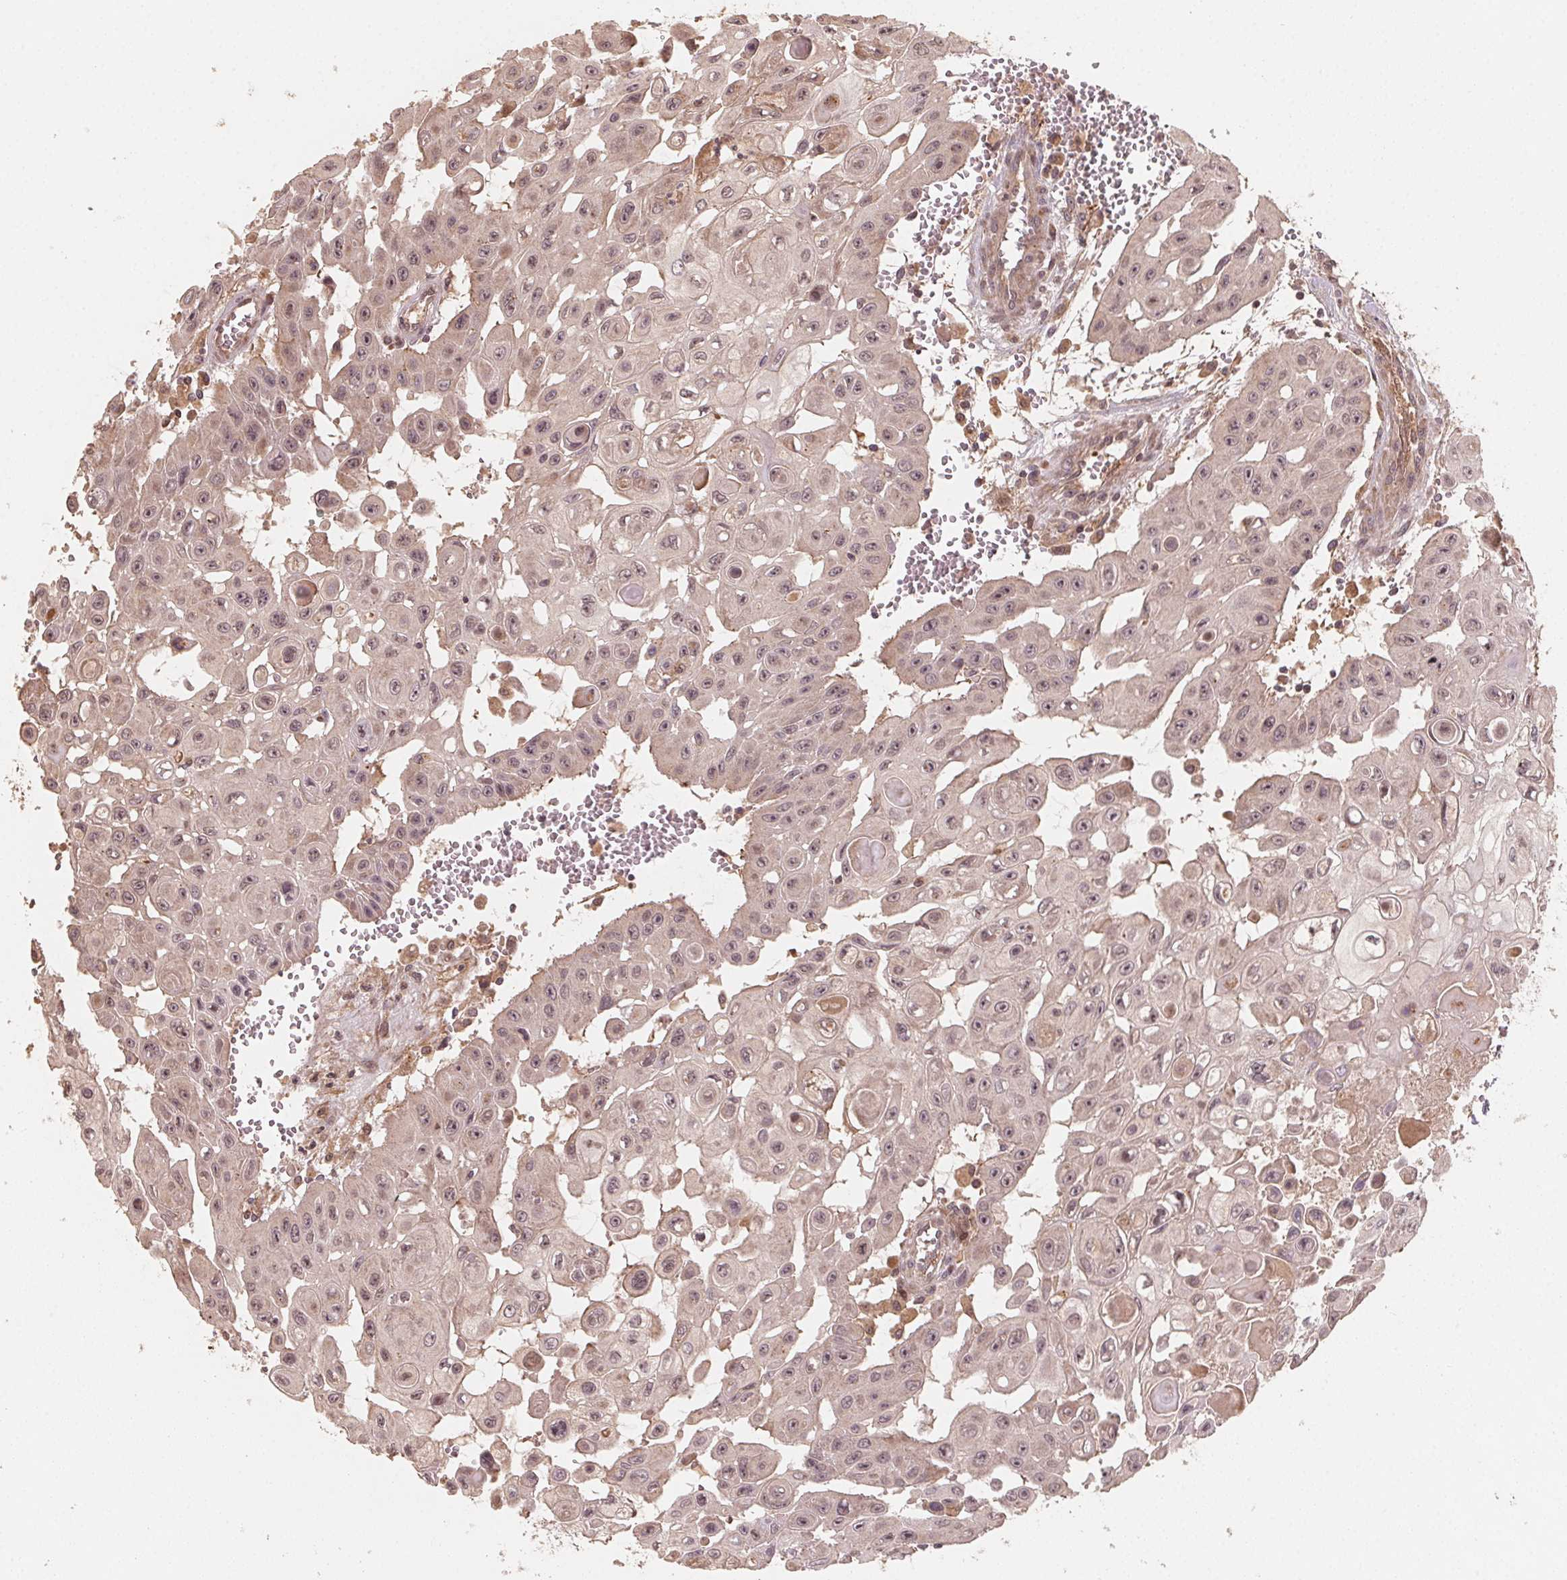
{"staining": {"intensity": "weak", "quantity": "25%-75%", "location": "cytoplasmic/membranous"}, "tissue": "head and neck cancer", "cell_type": "Tumor cells", "image_type": "cancer", "snomed": [{"axis": "morphology", "description": "Adenocarcinoma, NOS"}, {"axis": "topography", "description": "Head-Neck"}], "caption": "Protein staining shows weak cytoplasmic/membranous positivity in approximately 25%-75% of tumor cells in head and neck cancer. Using DAB (brown) and hematoxylin (blue) stains, captured at high magnification using brightfield microscopy.", "gene": "WBP2", "patient": {"sex": "male", "age": 73}}